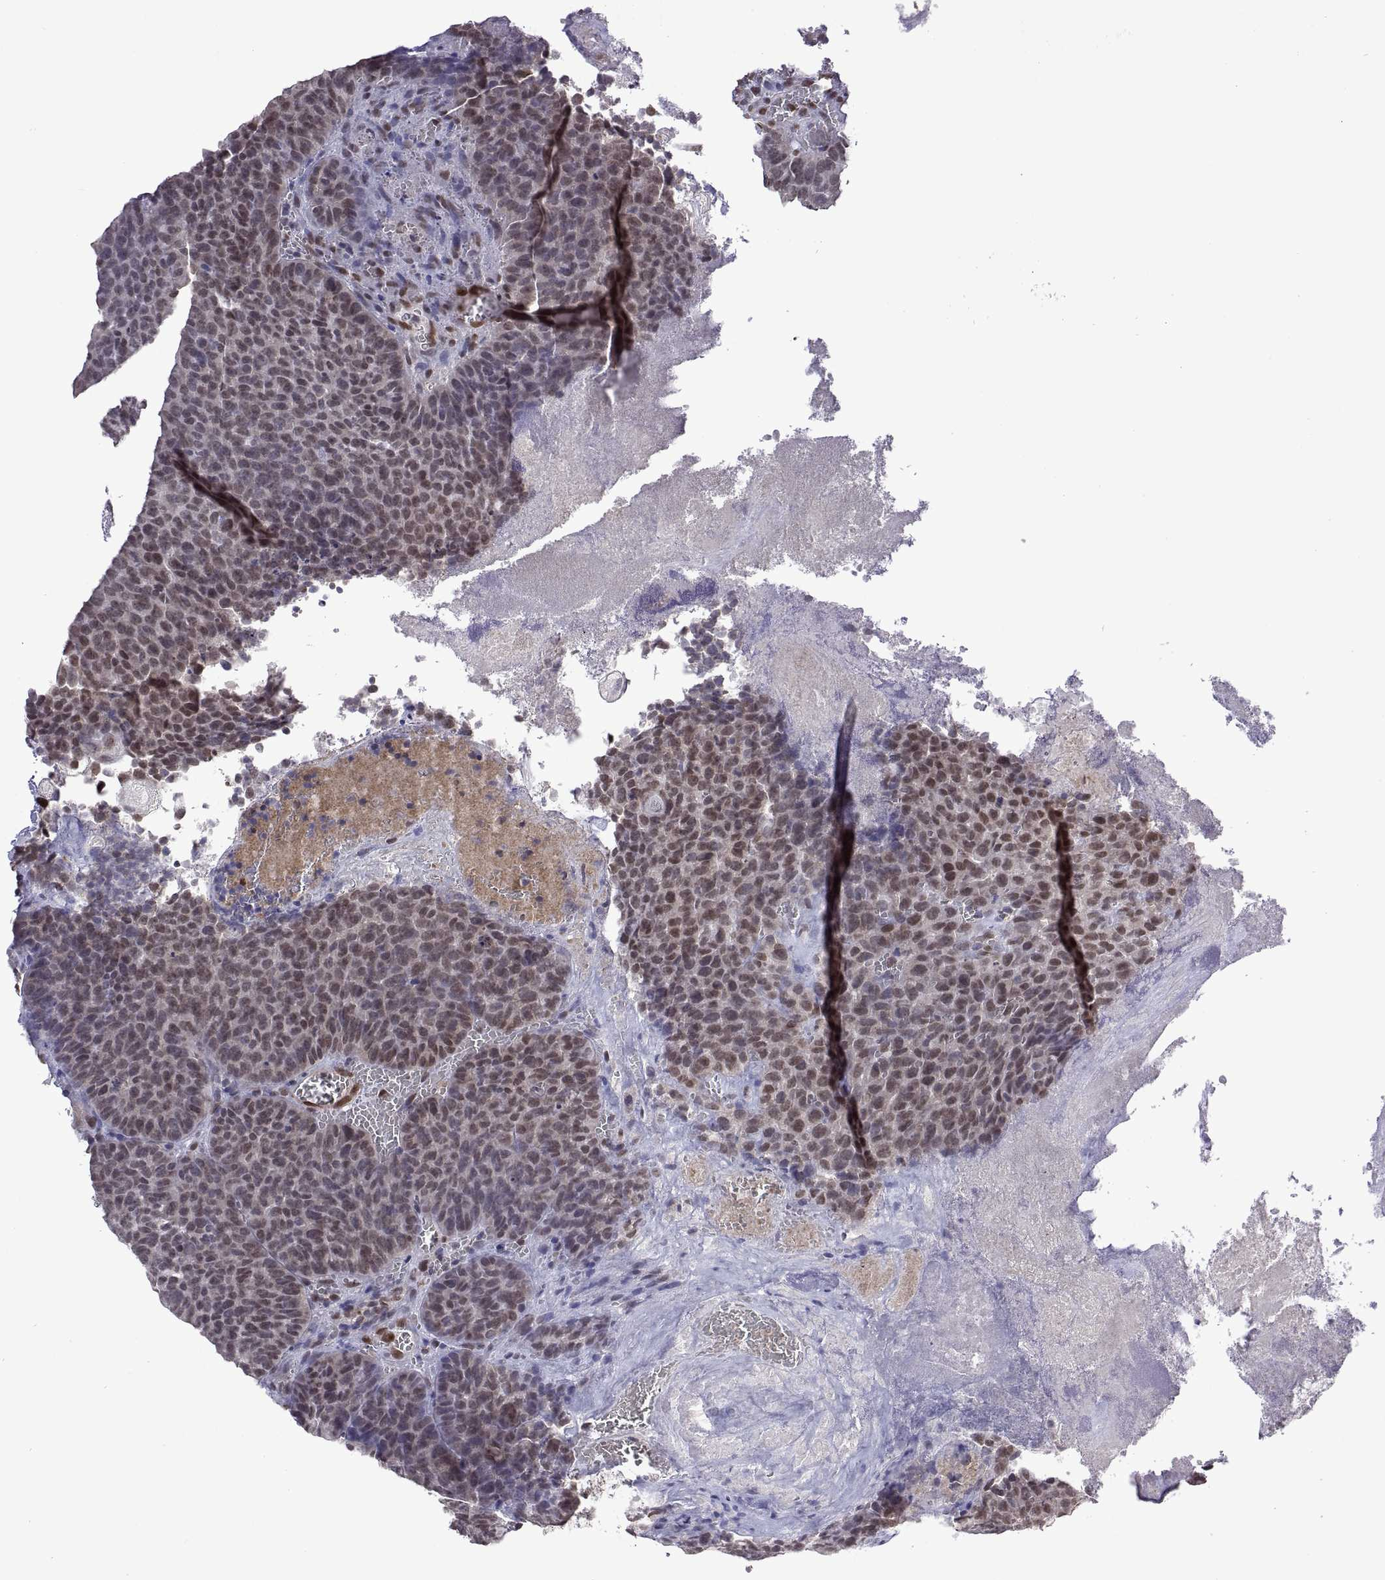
{"staining": {"intensity": "weak", "quantity": "25%-75%", "location": "nuclear"}, "tissue": "urothelial cancer", "cell_type": "Tumor cells", "image_type": "cancer", "snomed": [{"axis": "morphology", "description": "Urothelial carcinoma, Low grade"}, {"axis": "topography", "description": "Urinary bladder"}], "caption": "Human urothelial carcinoma (low-grade) stained with a brown dye displays weak nuclear positive expression in about 25%-75% of tumor cells.", "gene": "NR4A1", "patient": {"sex": "female", "age": 62}}